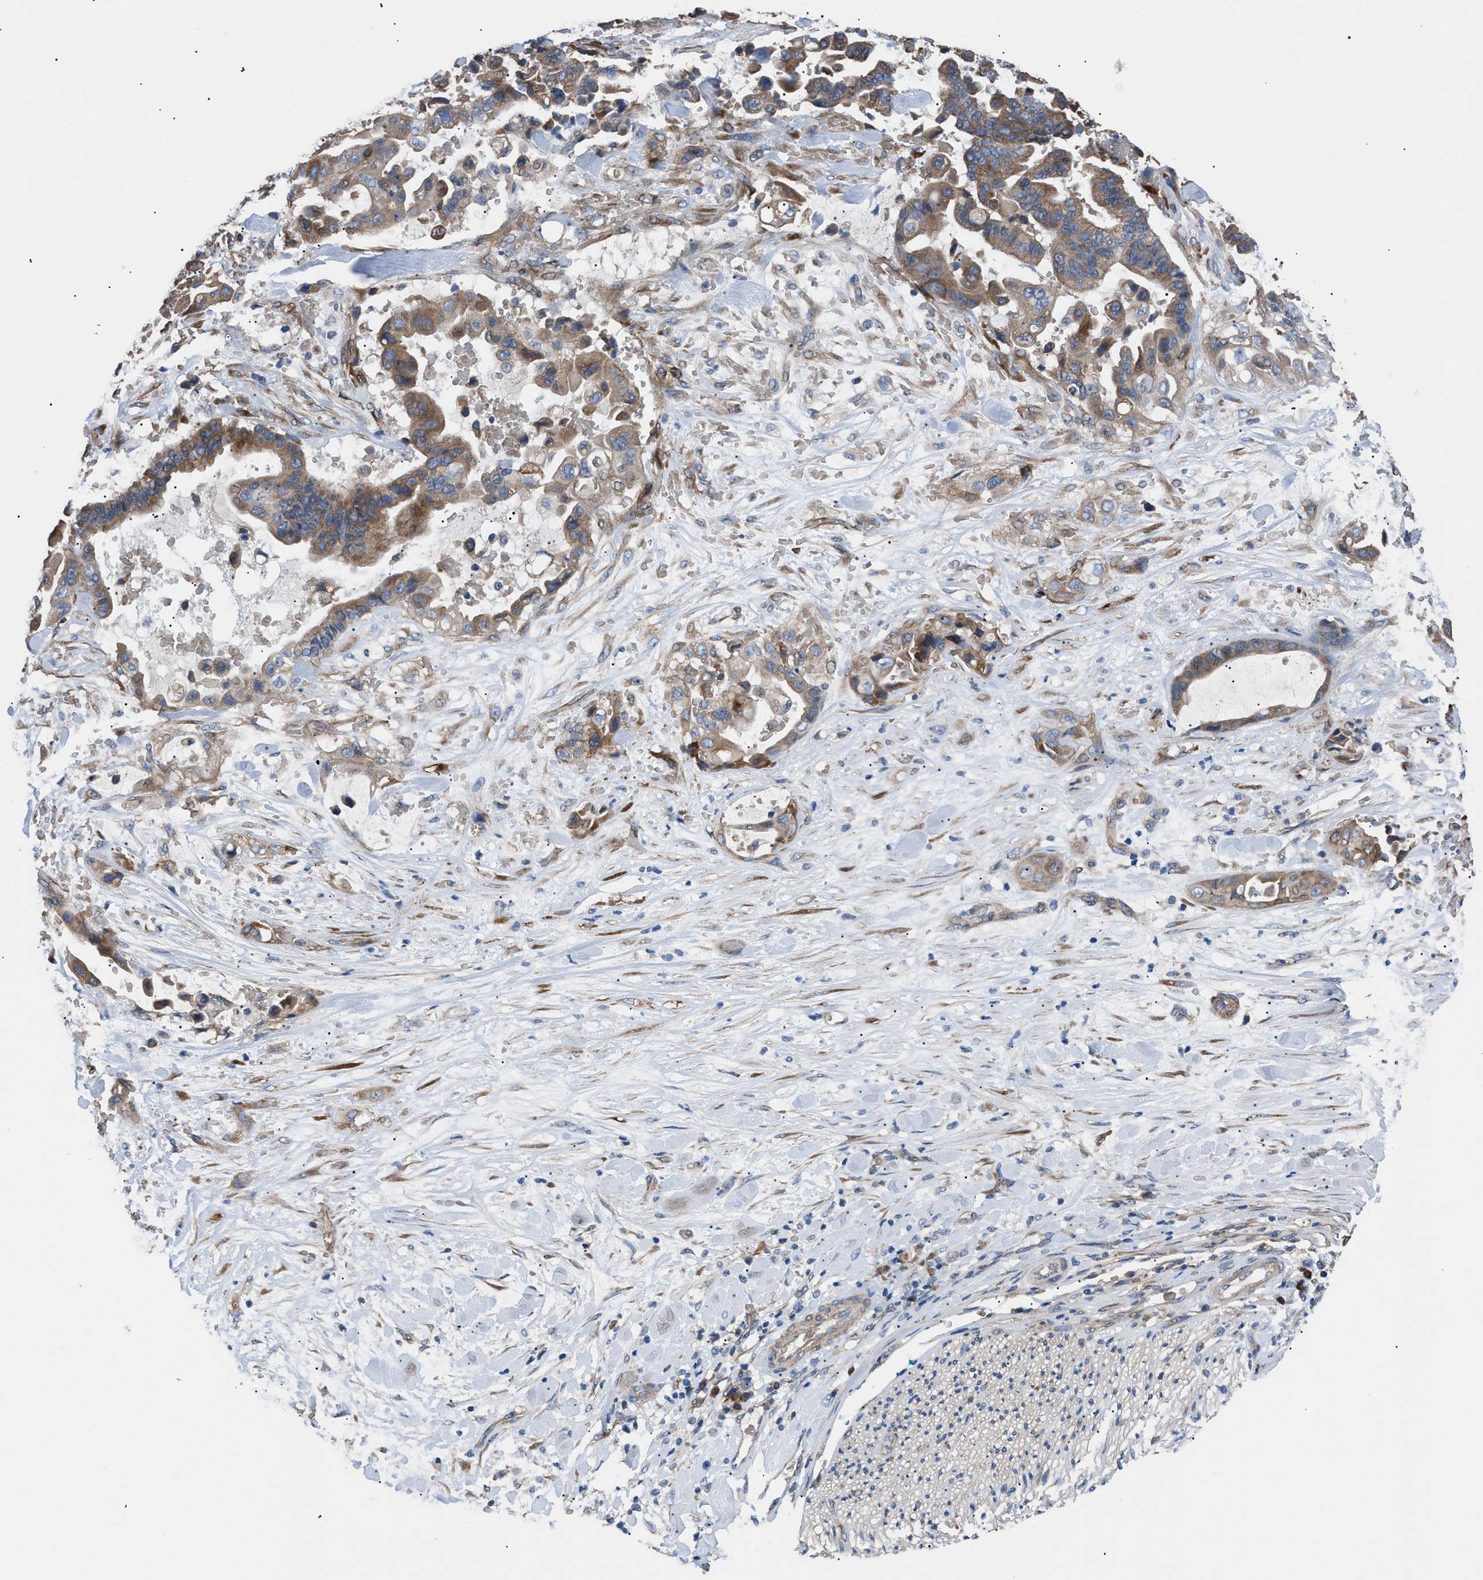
{"staining": {"intensity": "moderate", "quantity": ">75%", "location": "cytoplasmic/membranous"}, "tissue": "liver cancer", "cell_type": "Tumor cells", "image_type": "cancer", "snomed": [{"axis": "morphology", "description": "Cholangiocarcinoma"}, {"axis": "topography", "description": "Liver"}], "caption": "Liver cholangiocarcinoma stained for a protein demonstrates moderate cytoplasmic/membranous positivity in tumor cells.", "gene": "MYO10", "patient": {"sex": "female", "age": 61}}